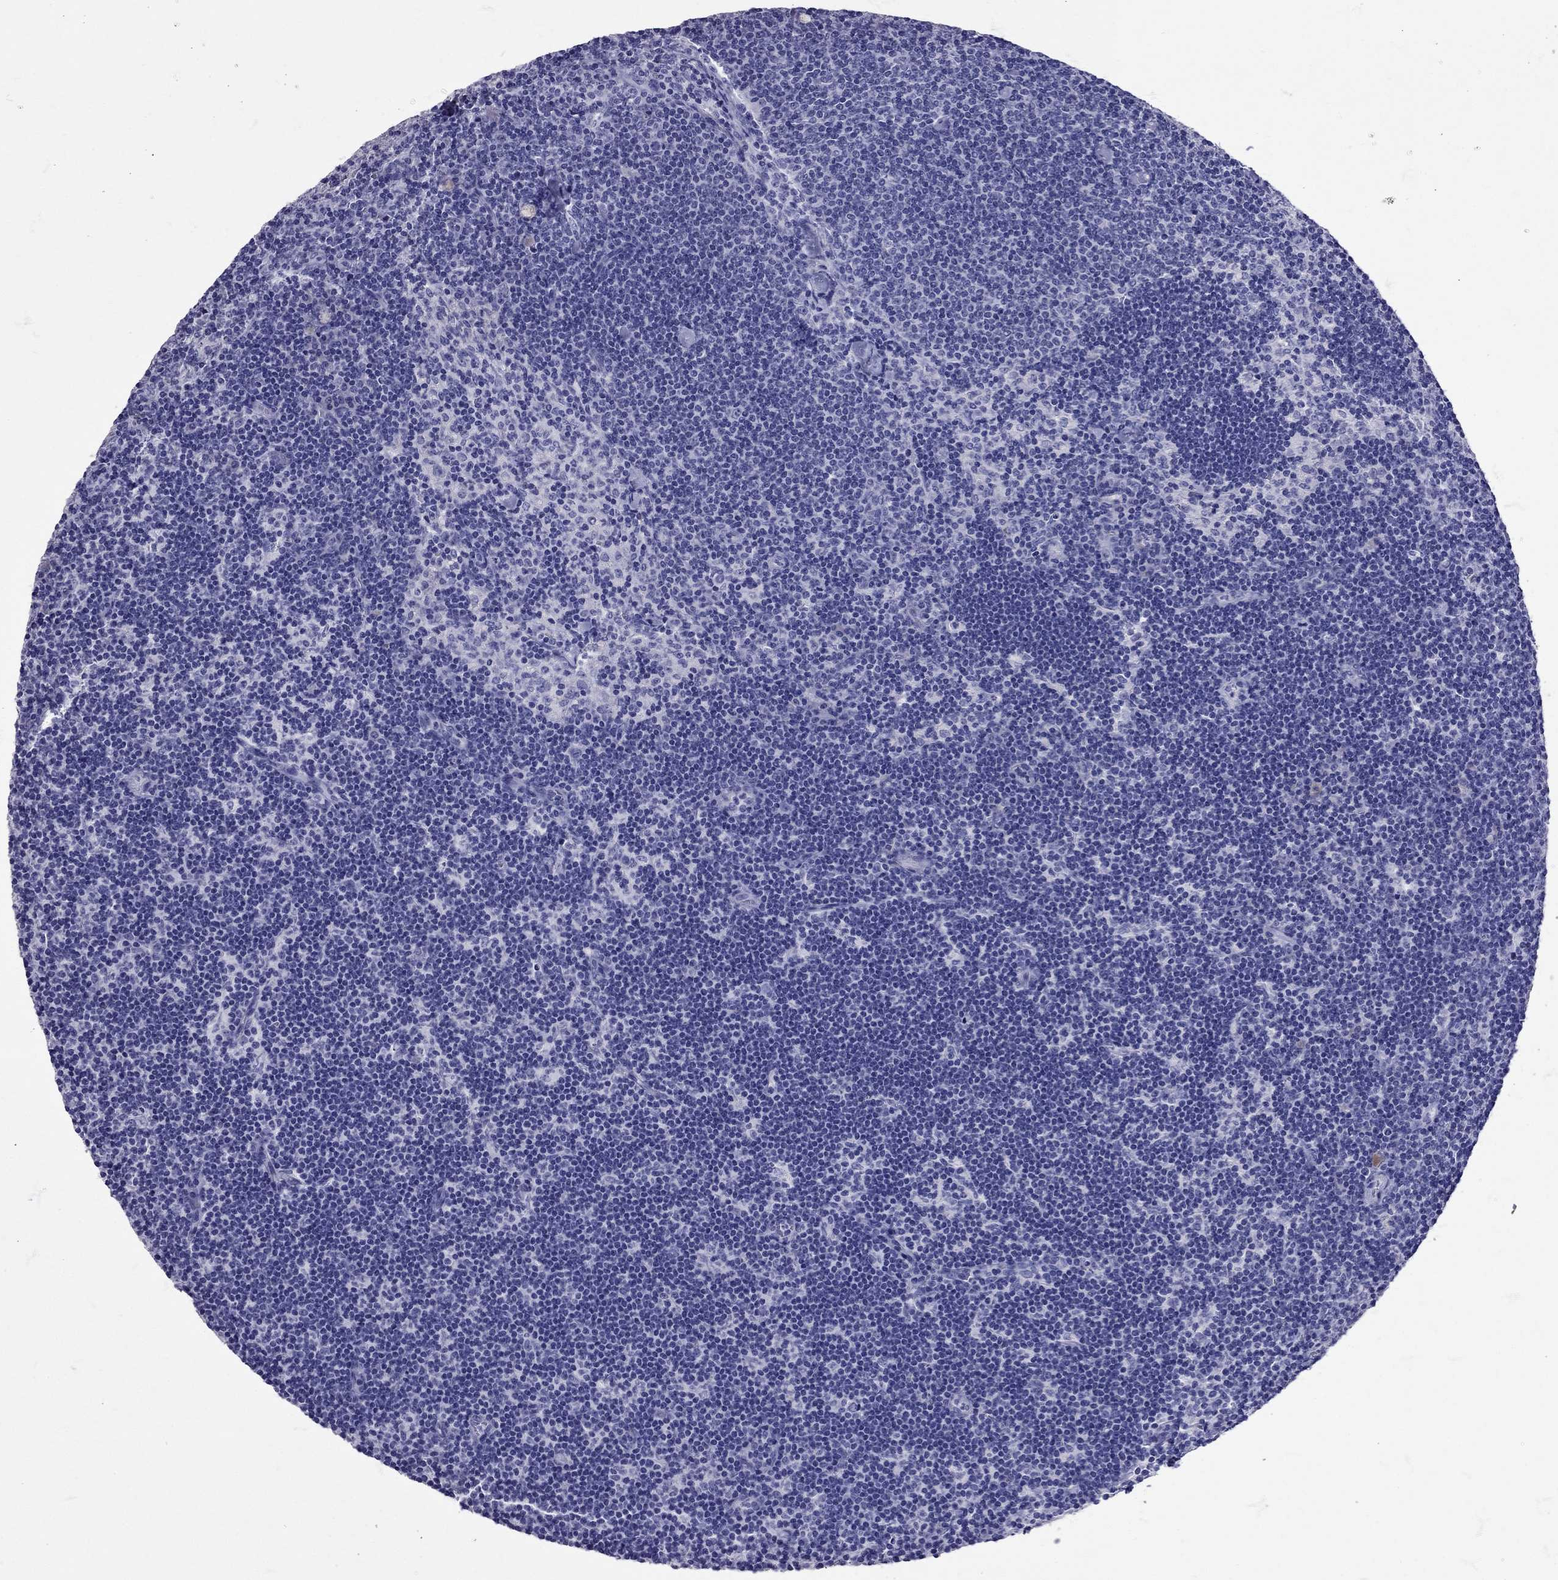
{"staining": {"intensity": "negative", "quantity": "none", "location": "none"}, "tissue": "lymph node", "cell_type": "Germinal center cells", "image_type": "normal", "snomed": [{"axis": "morphology", "description": "Normal tissue, NOS"}, {"axis": "topography", "description": "Lymph node"}], "caption": "Immunohistochemistry of benign lymph node shows no expression in germinal center cells.", "gene": "TBR1", "patient": {"sex": "female", "age": 34}}